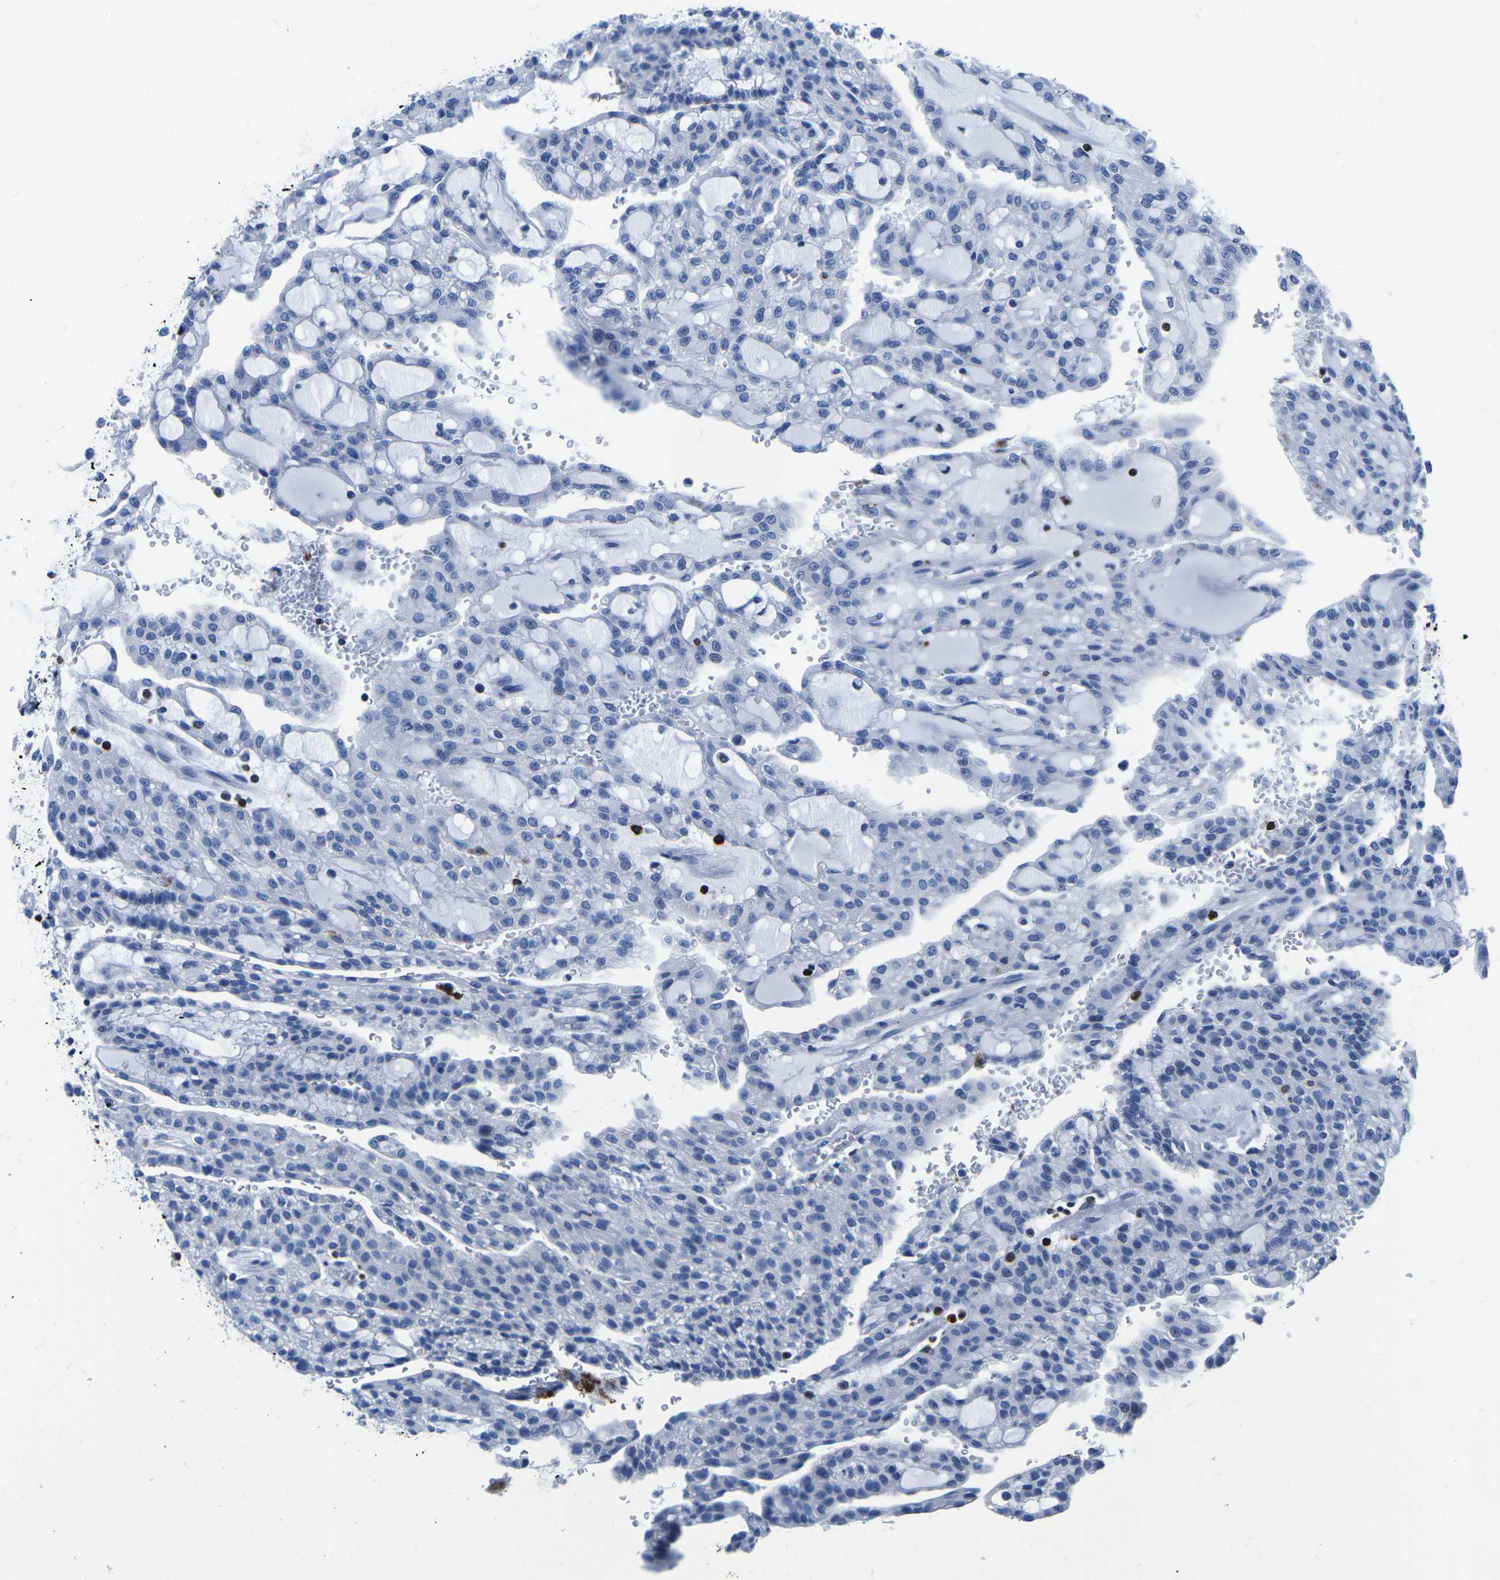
{"staining": {"intensity": "negative", "quantity": "none", "location": "none"}, "tissue": "renal cancer", "cell_type": "Tumor cells", "image_type": "cancer", "snomed": [{"axis": "morphology", "description": "Adenocarcinoma, NOS"}, {"axis": "topography", "description": "Kidney"}], "caption": "Tumor cells show no significant protein positivity in renal adenocarcinoma. The staining was performed using DAB (3,3'-diaminobenzidine) to visualize the protein expression in brown, while the nuclei were stained in blue with hematoxylin (Magnification: 20x).", "gene": "CTSW", "patient": {"sex": "male", "age": 63}}